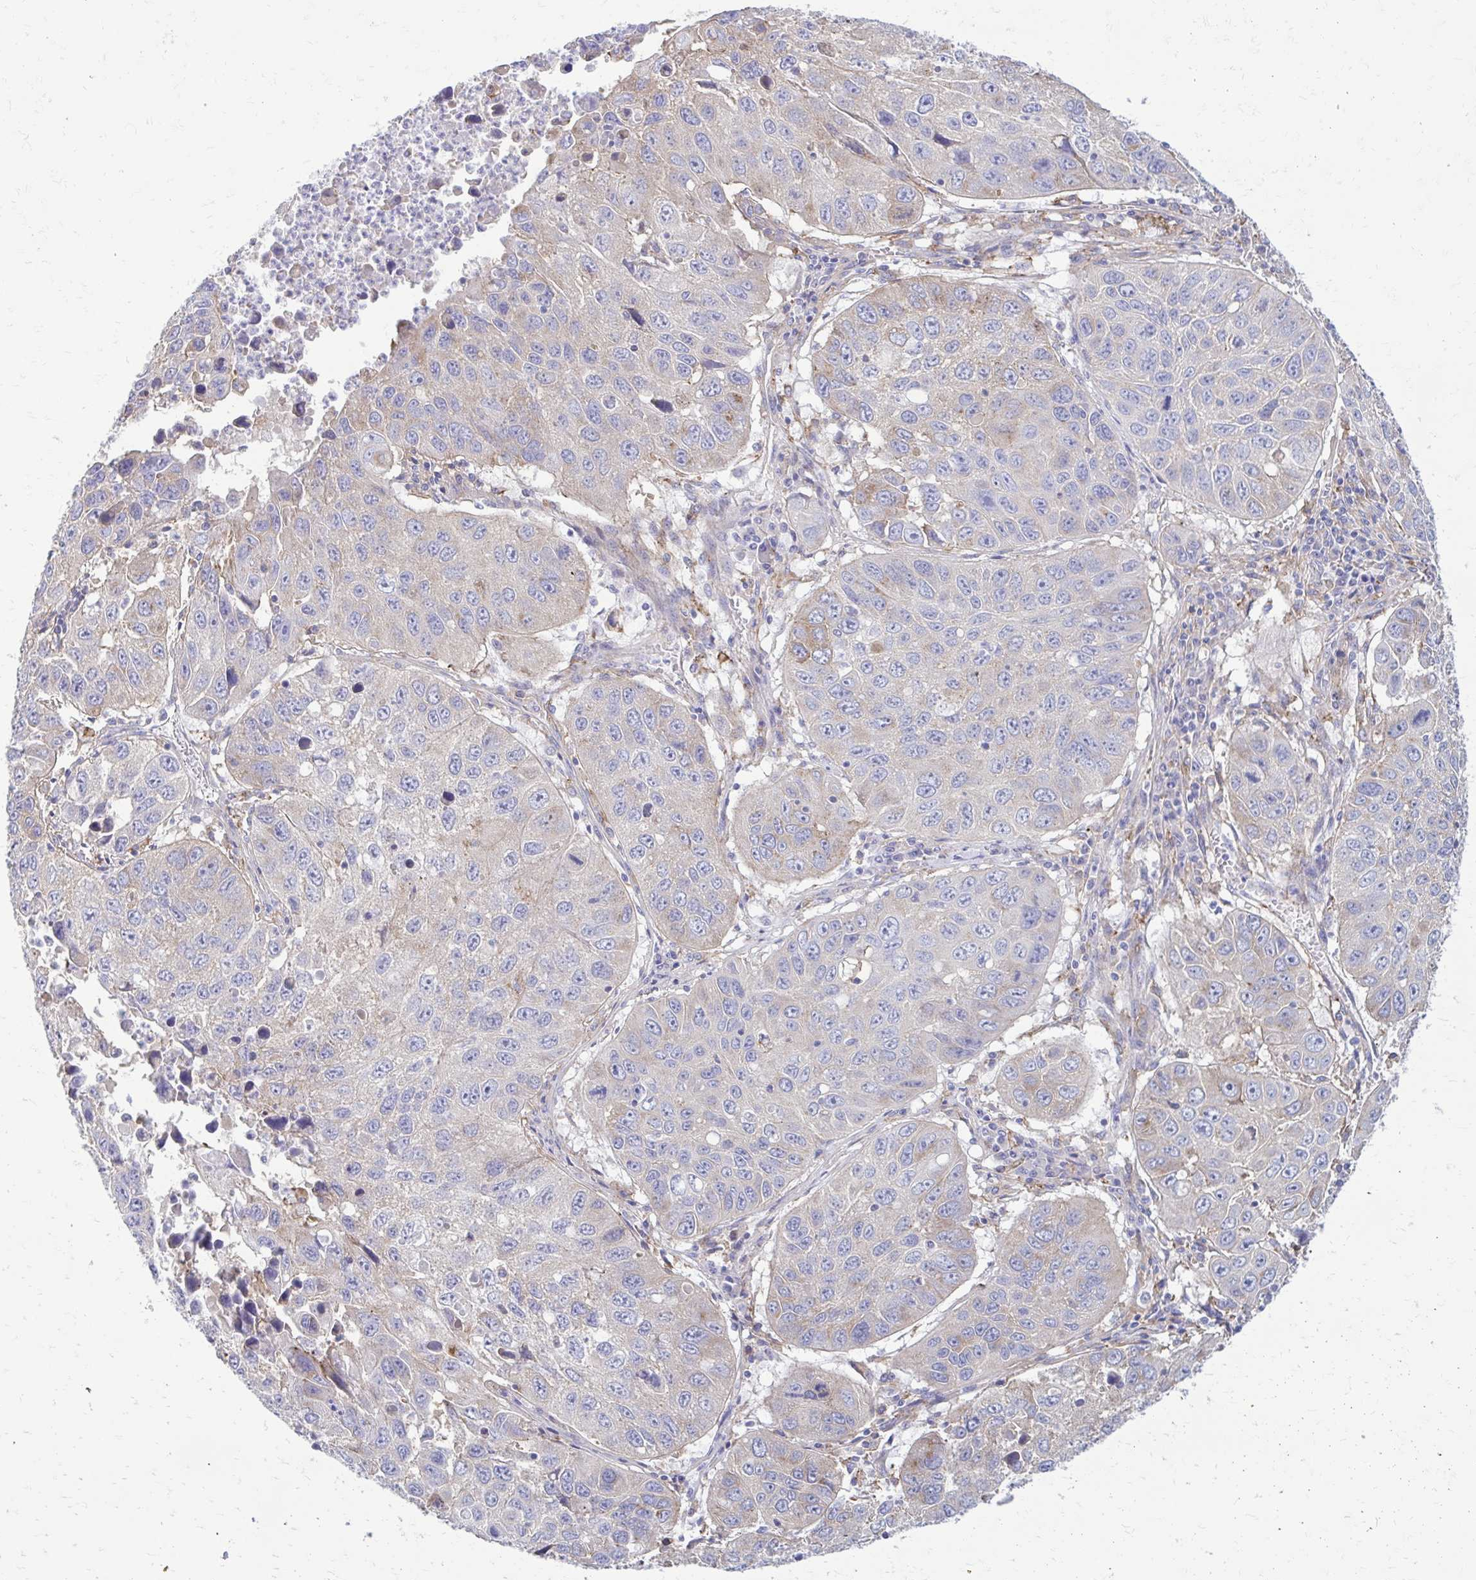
{"staining": {"intensity": "weak", "quantity": "25%-75%", "location": "cytoplasmic/membranous"}, "tissue": "lung cancer", "cell_type": "Tumor cells", "image_type": "cancer", "snomed": [{"axis": "morphology", "description": "Squamous cell carcinoma, NOS"}, {"axis": "topography", "description": "Lung"}], "caption": "Immunohistochemistry (IHC) (DAB (3,3'-diaminobenzidine)) staining of lung cancer shows weak cytoplasmic/membranous protein staining in about 25%-75% of tumor cells. The staining was performed using DAB (3,3'-diaminobenzidine), with brown indicating positive protein expression. Nuclei are stained blue with hematoxylin.", "gene": "CLTA", "patient": {"sex": "female", "age": 61}}